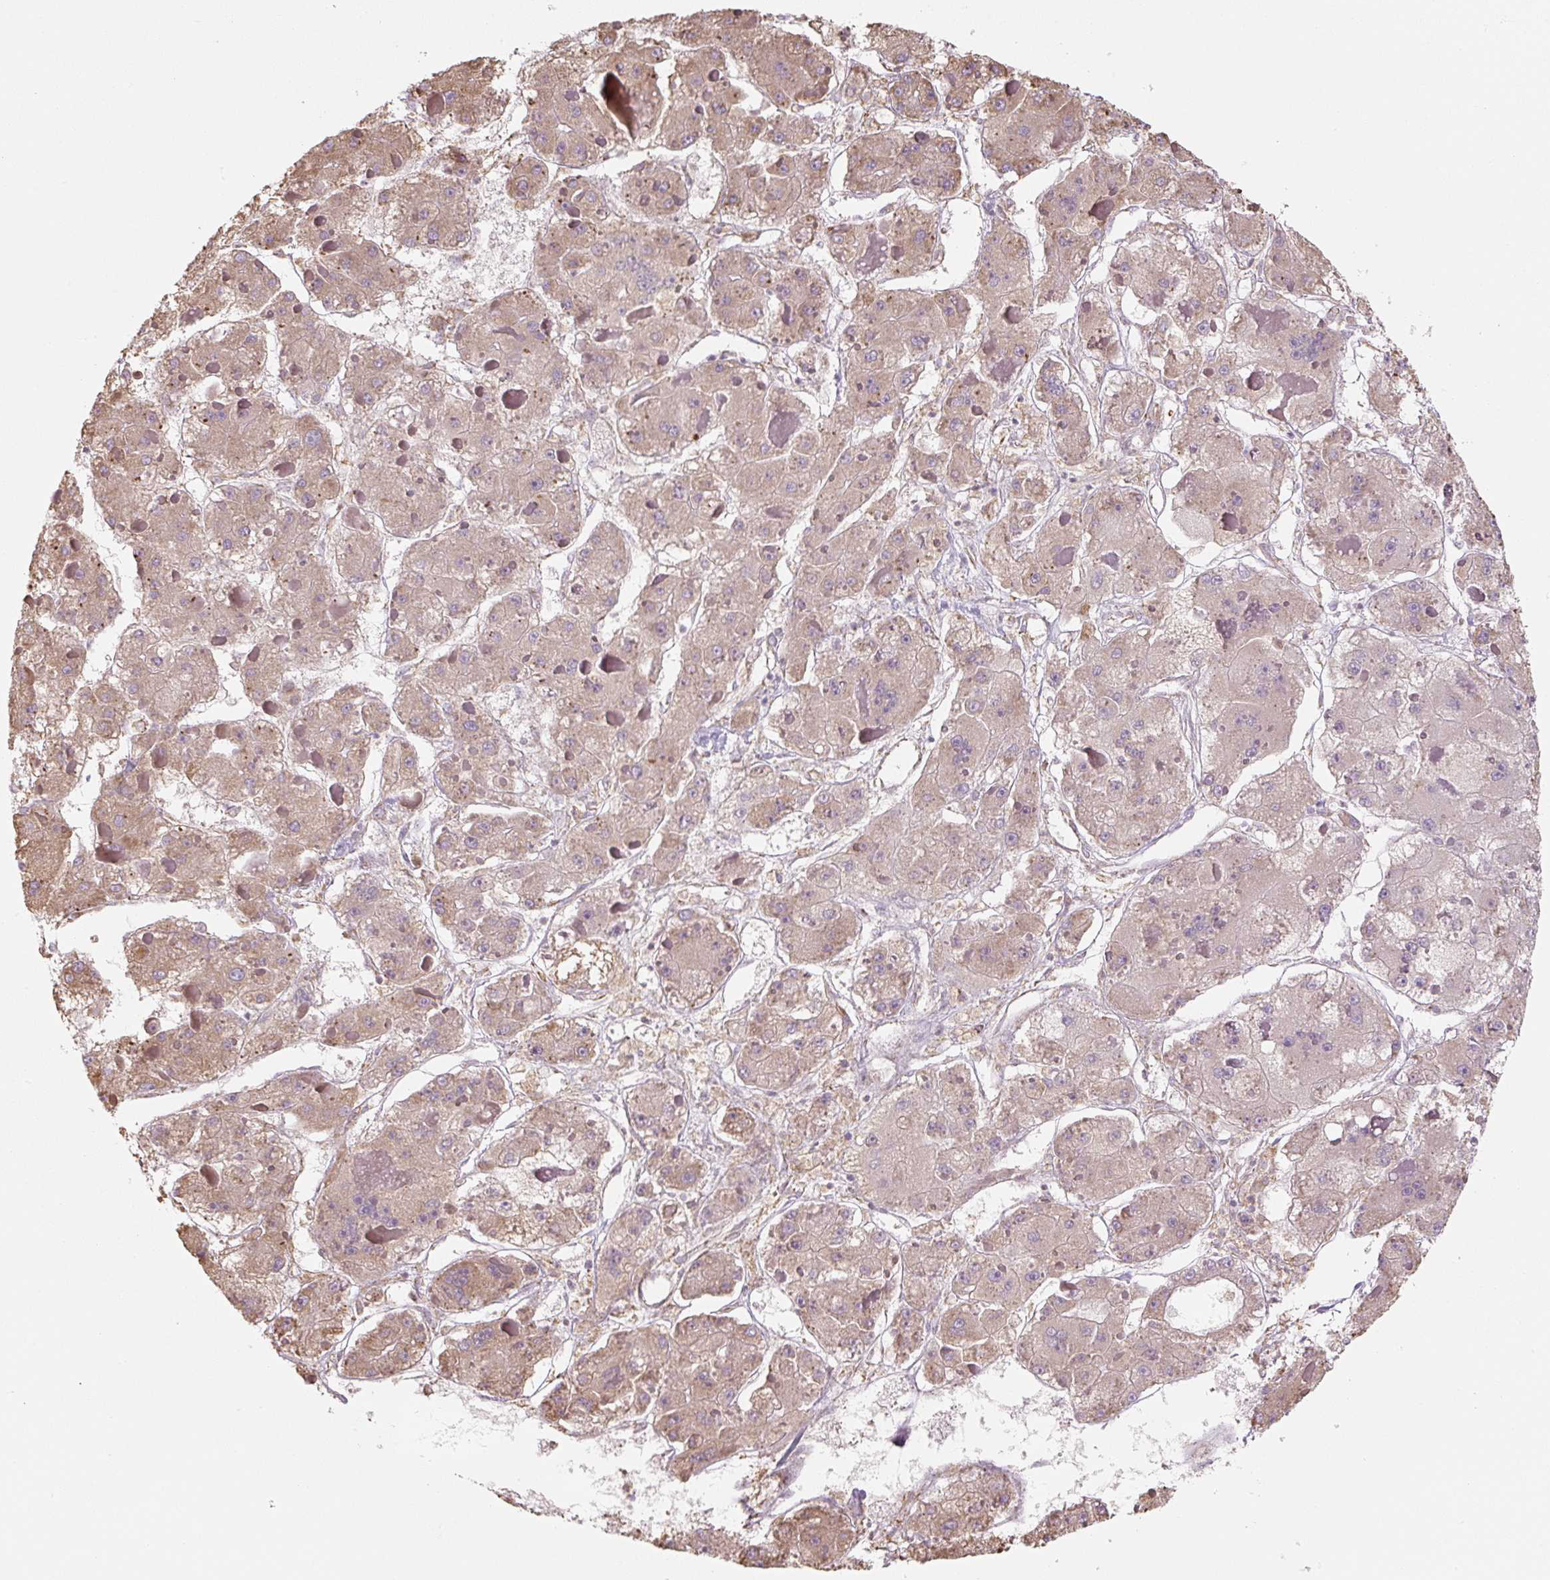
{"staining": {"intensity": "weak", "quantity": ">75%", "location": "cytoplasmic/membranous"}, "tissue": "liver cancer", "cell_type": "Tumor cells", "image_type": "cancer", "snomed": [{"axis": "morphology", "description": "Carcinoma, Hepatocellular, NOS"}, {"axis": "topography", "description": "Liver"}], "caption": "Liver cancer (hepatocellular carcinoma) stained with DAB immunohistochemistry reveals low levels of weak cytoplasmic/membranous staining in approximately >75% of tumor cells.", "gene": "RASA1", "patient": {"sex": "female", "age": 73}}